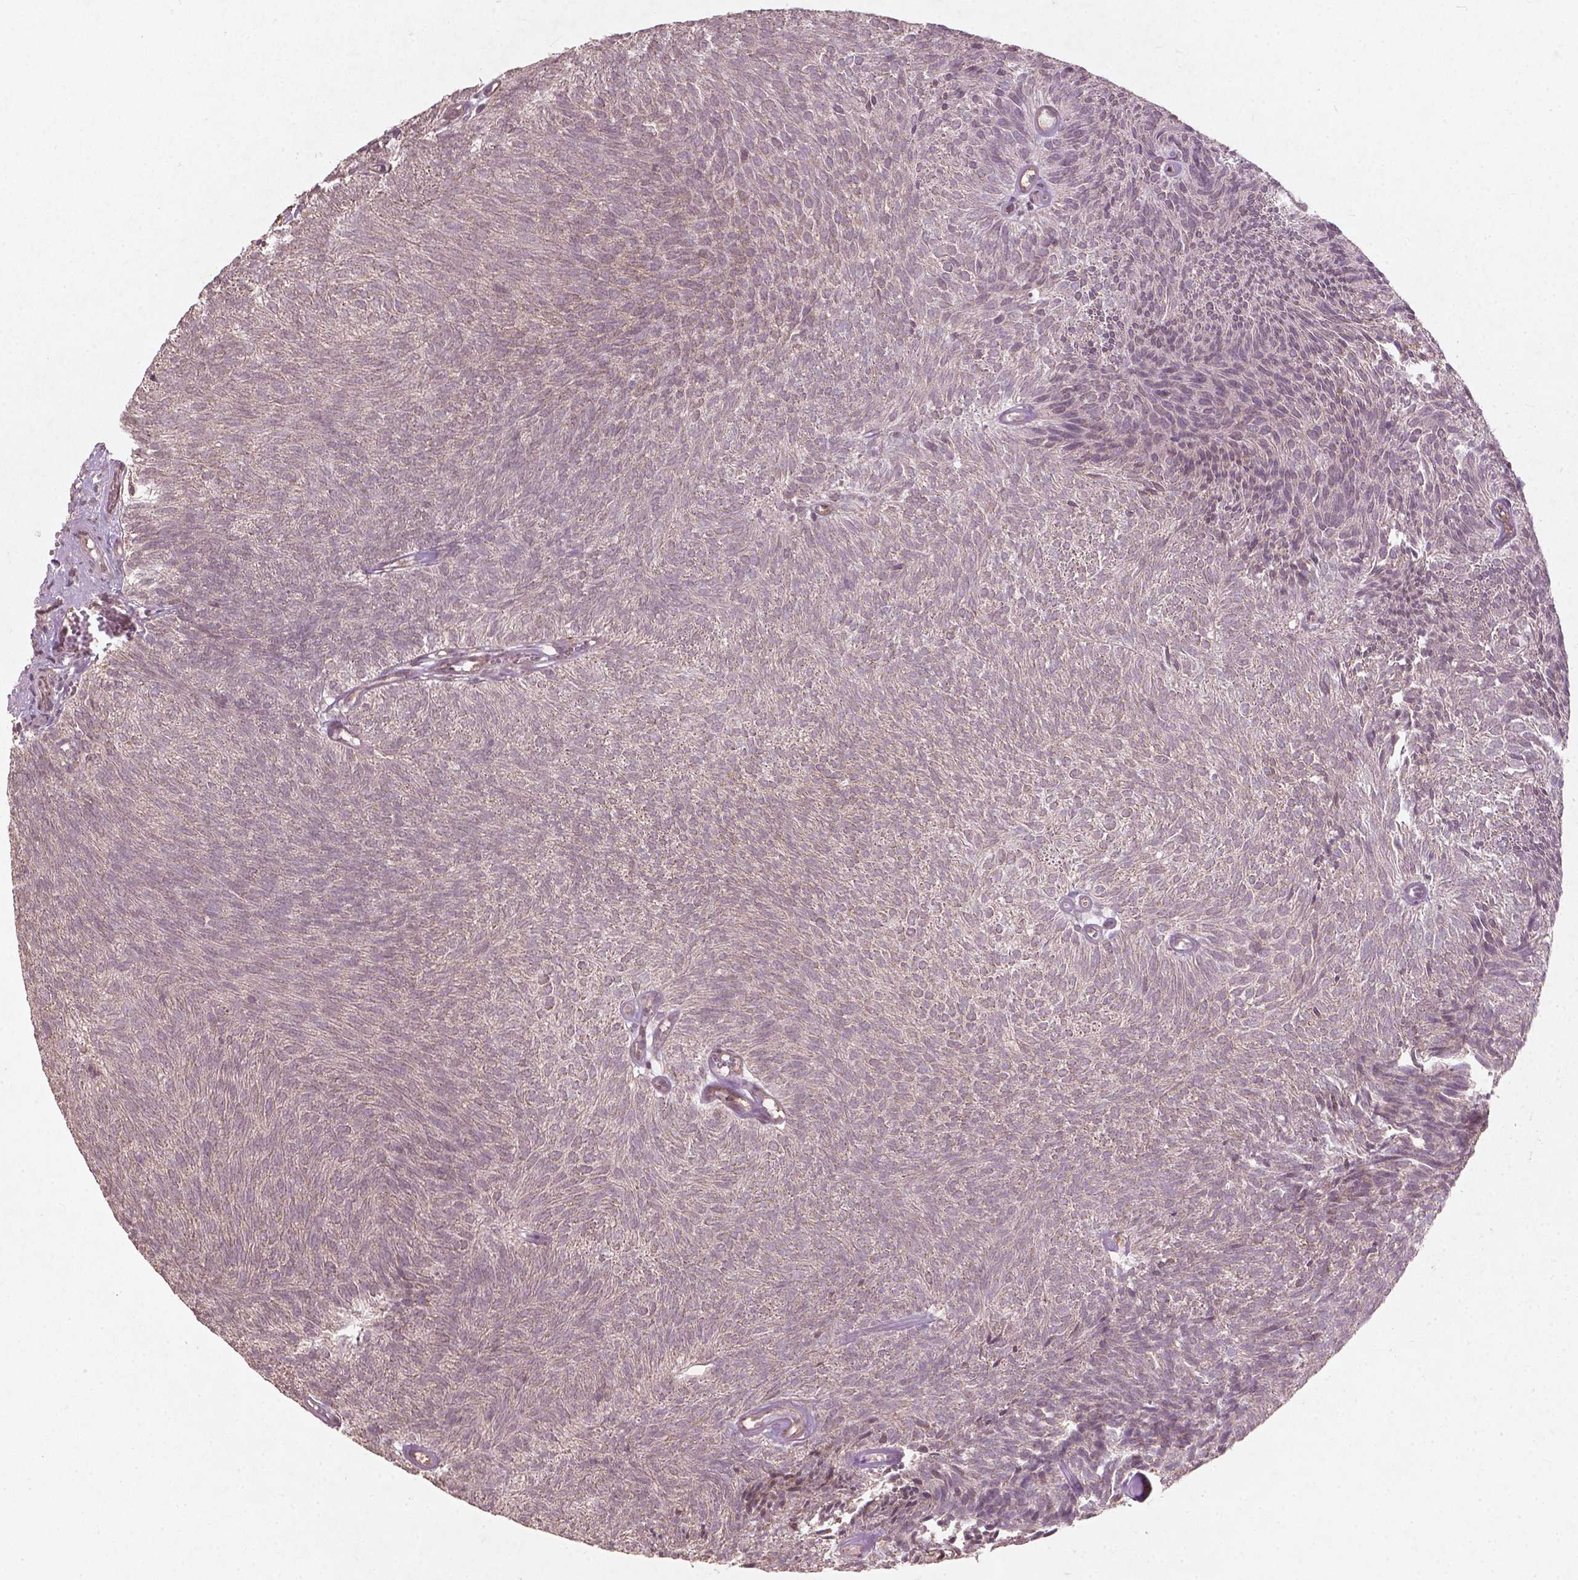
{"staining": {"intensity": "negative", "quantity": "none", "location": "none"}, "tissue": "urothelial cancer", "cell_type": "Tumor cells", "image_type": "cancer", "snomed": [{"axis": "morphology", "description": "Urothelial carcinoma, Low grade"}, {"axis": "topography", "description": "Urinary bladder"}], "caption": "Immunohistochemistry of urothelial cancer displays no expression in tumor cells. Nuclei are stained in blue.", "gene": "SMAD2", "patient": {"sex": "male", "age": 77}}